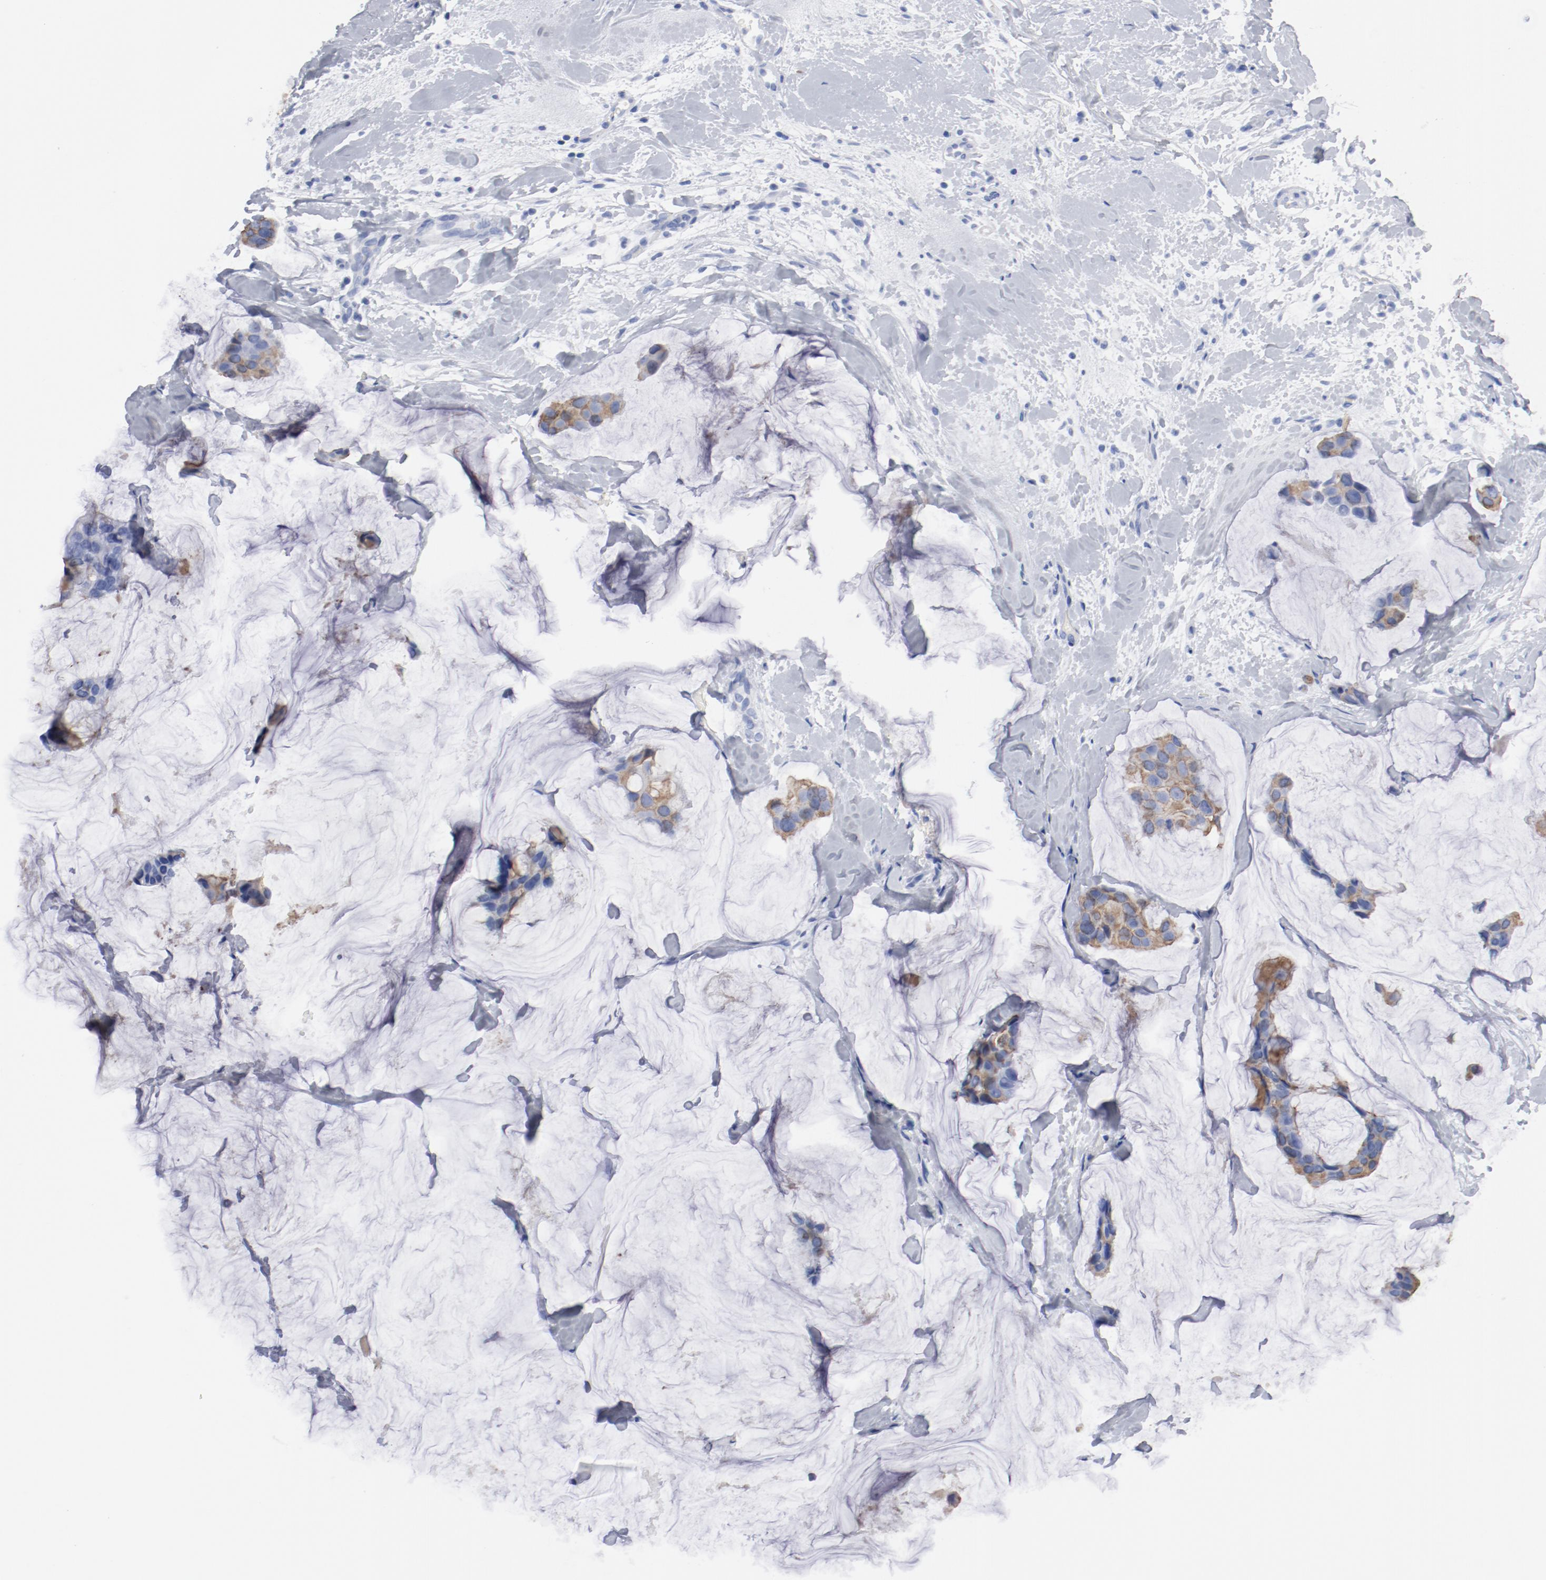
{"staining": {"intensity": "moderate", "quantity": ">75%", "location": "cytoplasmic/membranous"}, "tissue": "breast cancer", "cell_type": "Tumor cells", "image_type": "cancer", "snomed": [{"axis": "morphology", "description": "Normal tissue, NOS"}, {"axis": "morphology", "description": "Duct carcinoma"}, {"axis": "topography", "description": "Breast"}], "caption": "Immunohistochemical staining of human breast cancer demonstrates moderate cytoplasmic/membranous protein staining in about >75% of tumor cells.", "gene": "TSPAN6", "patient": {"sex": "female", "age": 50}}